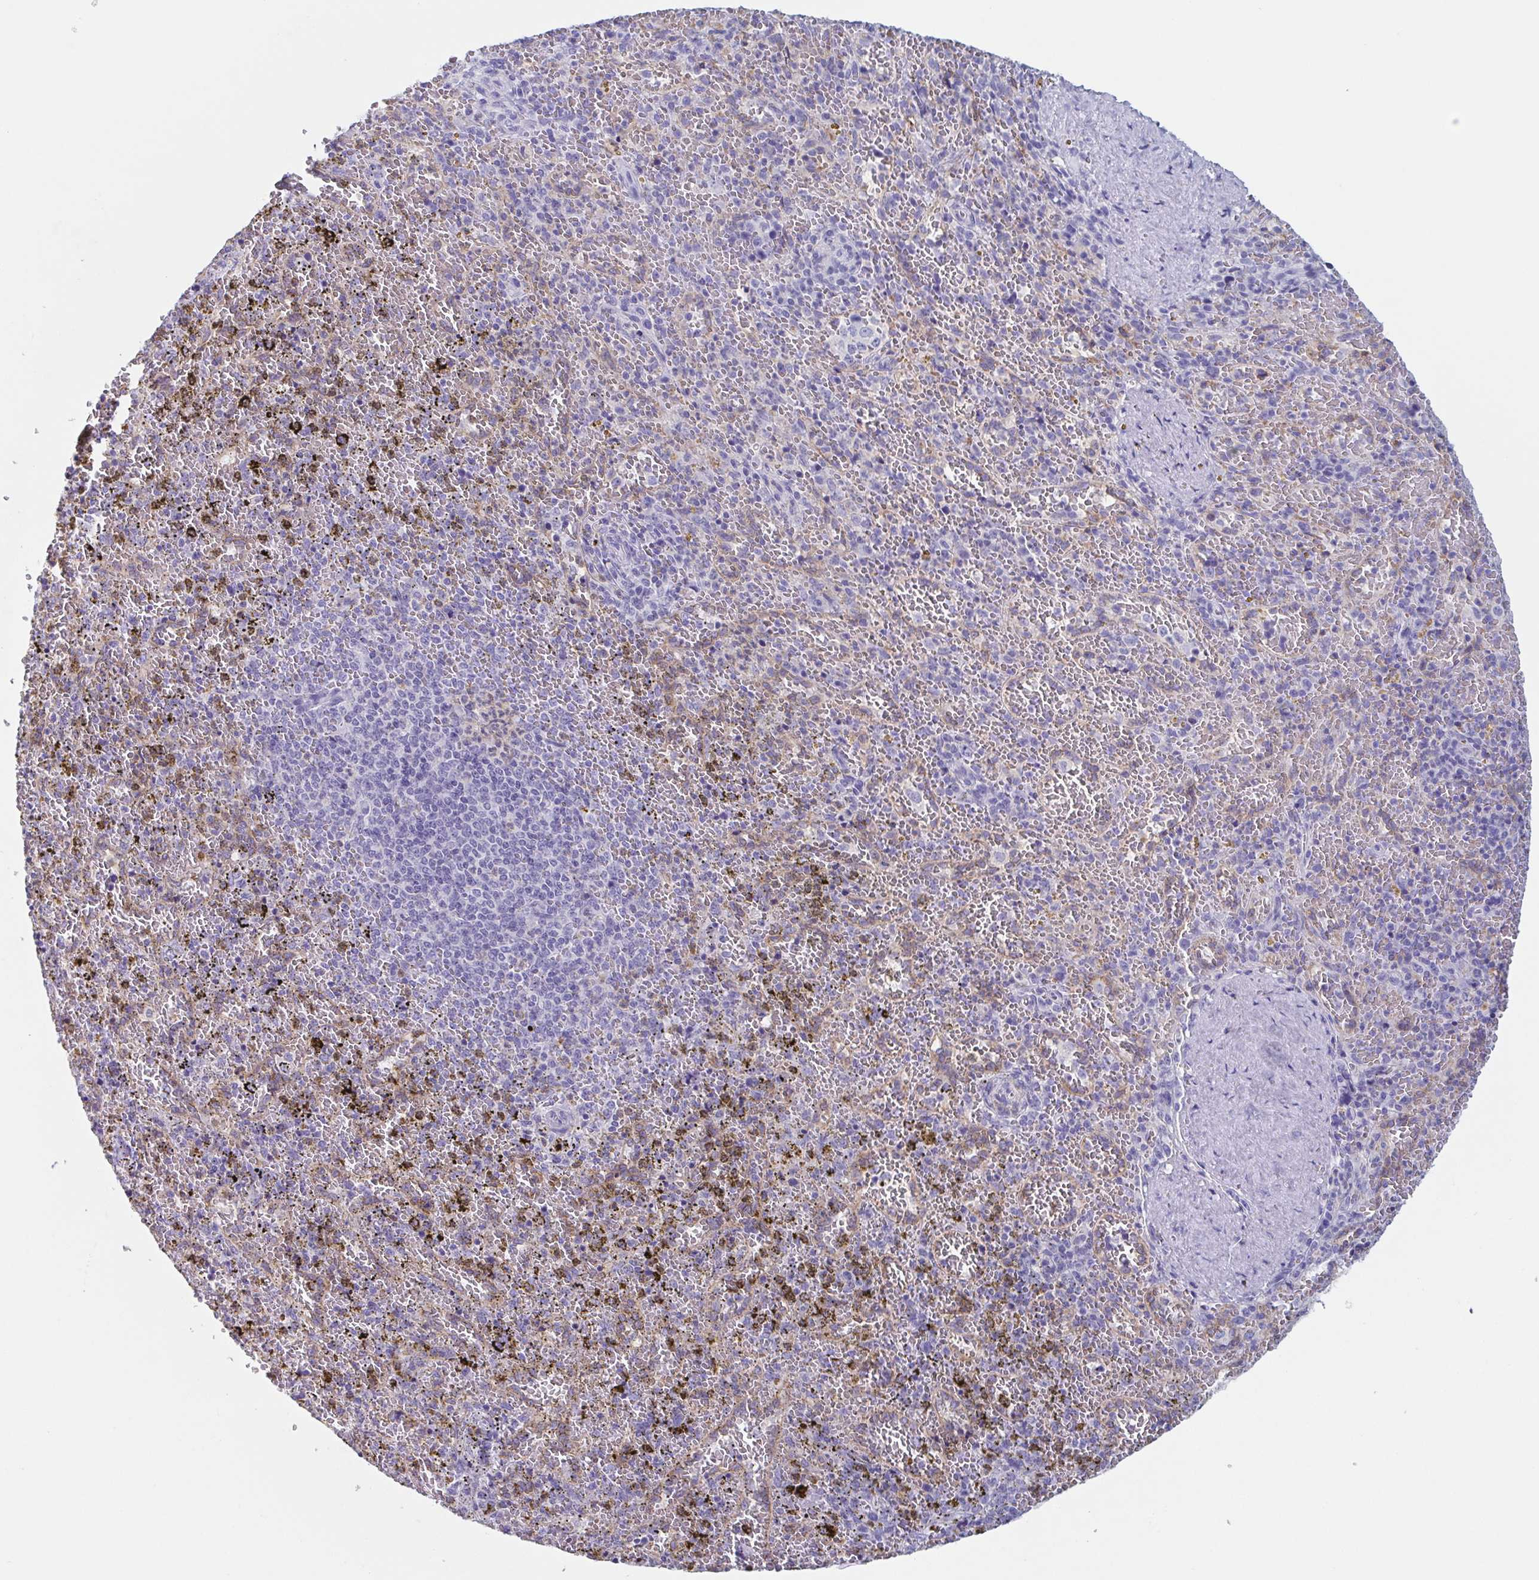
{"staining": {"intensity": "negative", "quantity": "none", "location": "none"}, "tissue": "spleen", "cell_type": "Cells in red pulp", "image_type": "normal", "snomed": [{"axis": "morphology", "description": "Normal tissue, NOS"}, {"axis": "topography", "description": "Spleen"}], "caption": "A high-resolution photomicrograph shows IHC staining of benign spleen, which displays no significant positivity in cells in red pulp.", "gene": "LYRM2", "patient": {"sex": "female", "age": 50}}